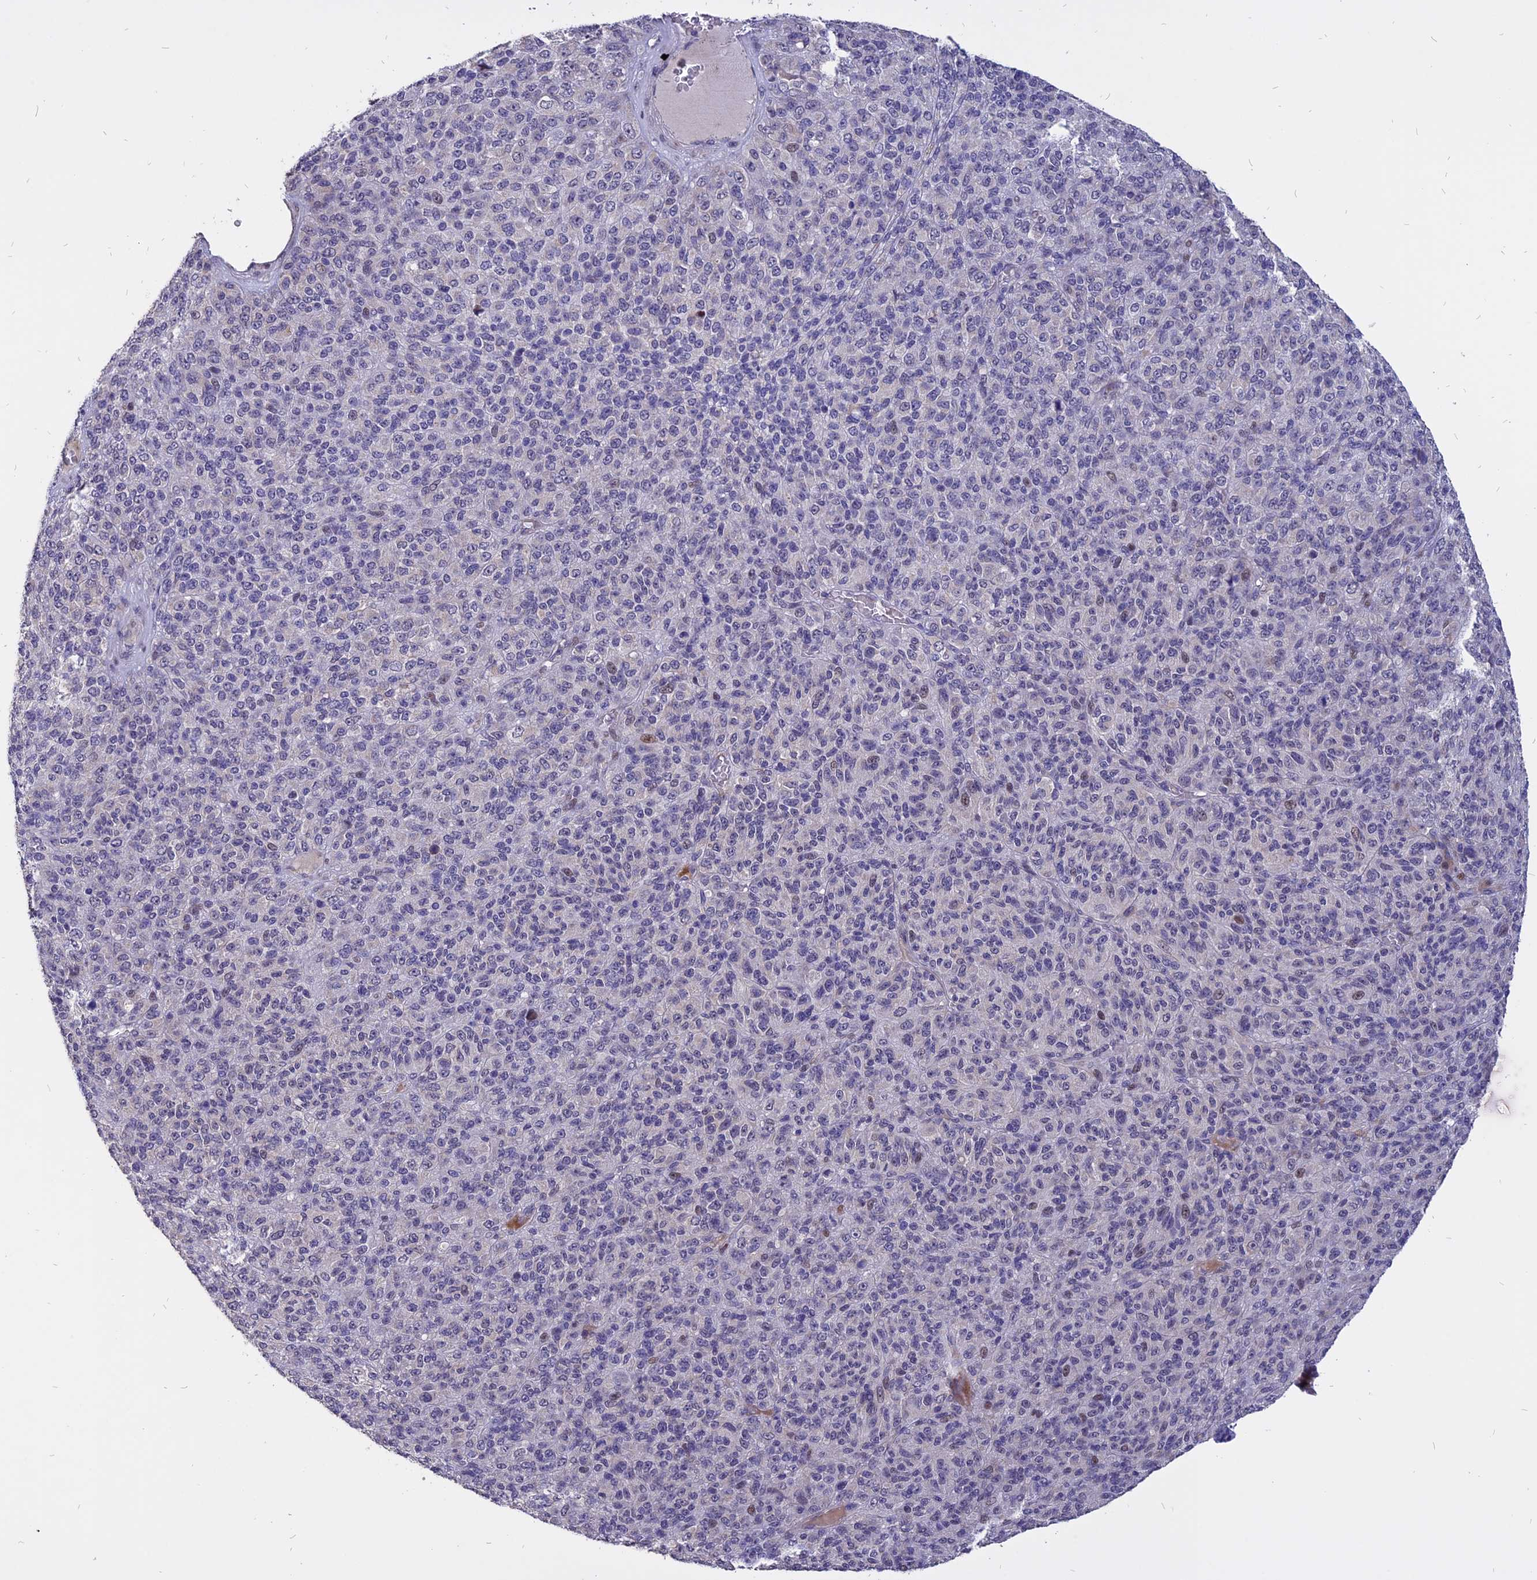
{"staining": {"intensity": "negative", "quantity": "none", "location": "none"}, "tissue": "melanoma", "cell_type": "Tumor cells", "image_type": "cancer", "snomed": [{"axis": "morphology", "description": "Malignant melanoma, Metastatic site"}, {"axis": "topography", "description": "Brain"}], "caption": "The immunohistochemistry (IHC) histopathology image has no significant positivity in tumor cells of melanoma tissue. (DAB immunohistochemistry (IHC) visualized using brightfield microscopy, high magnification).", "gene": "TMEM263", "patient": {"sex": "female", "age": 56}}